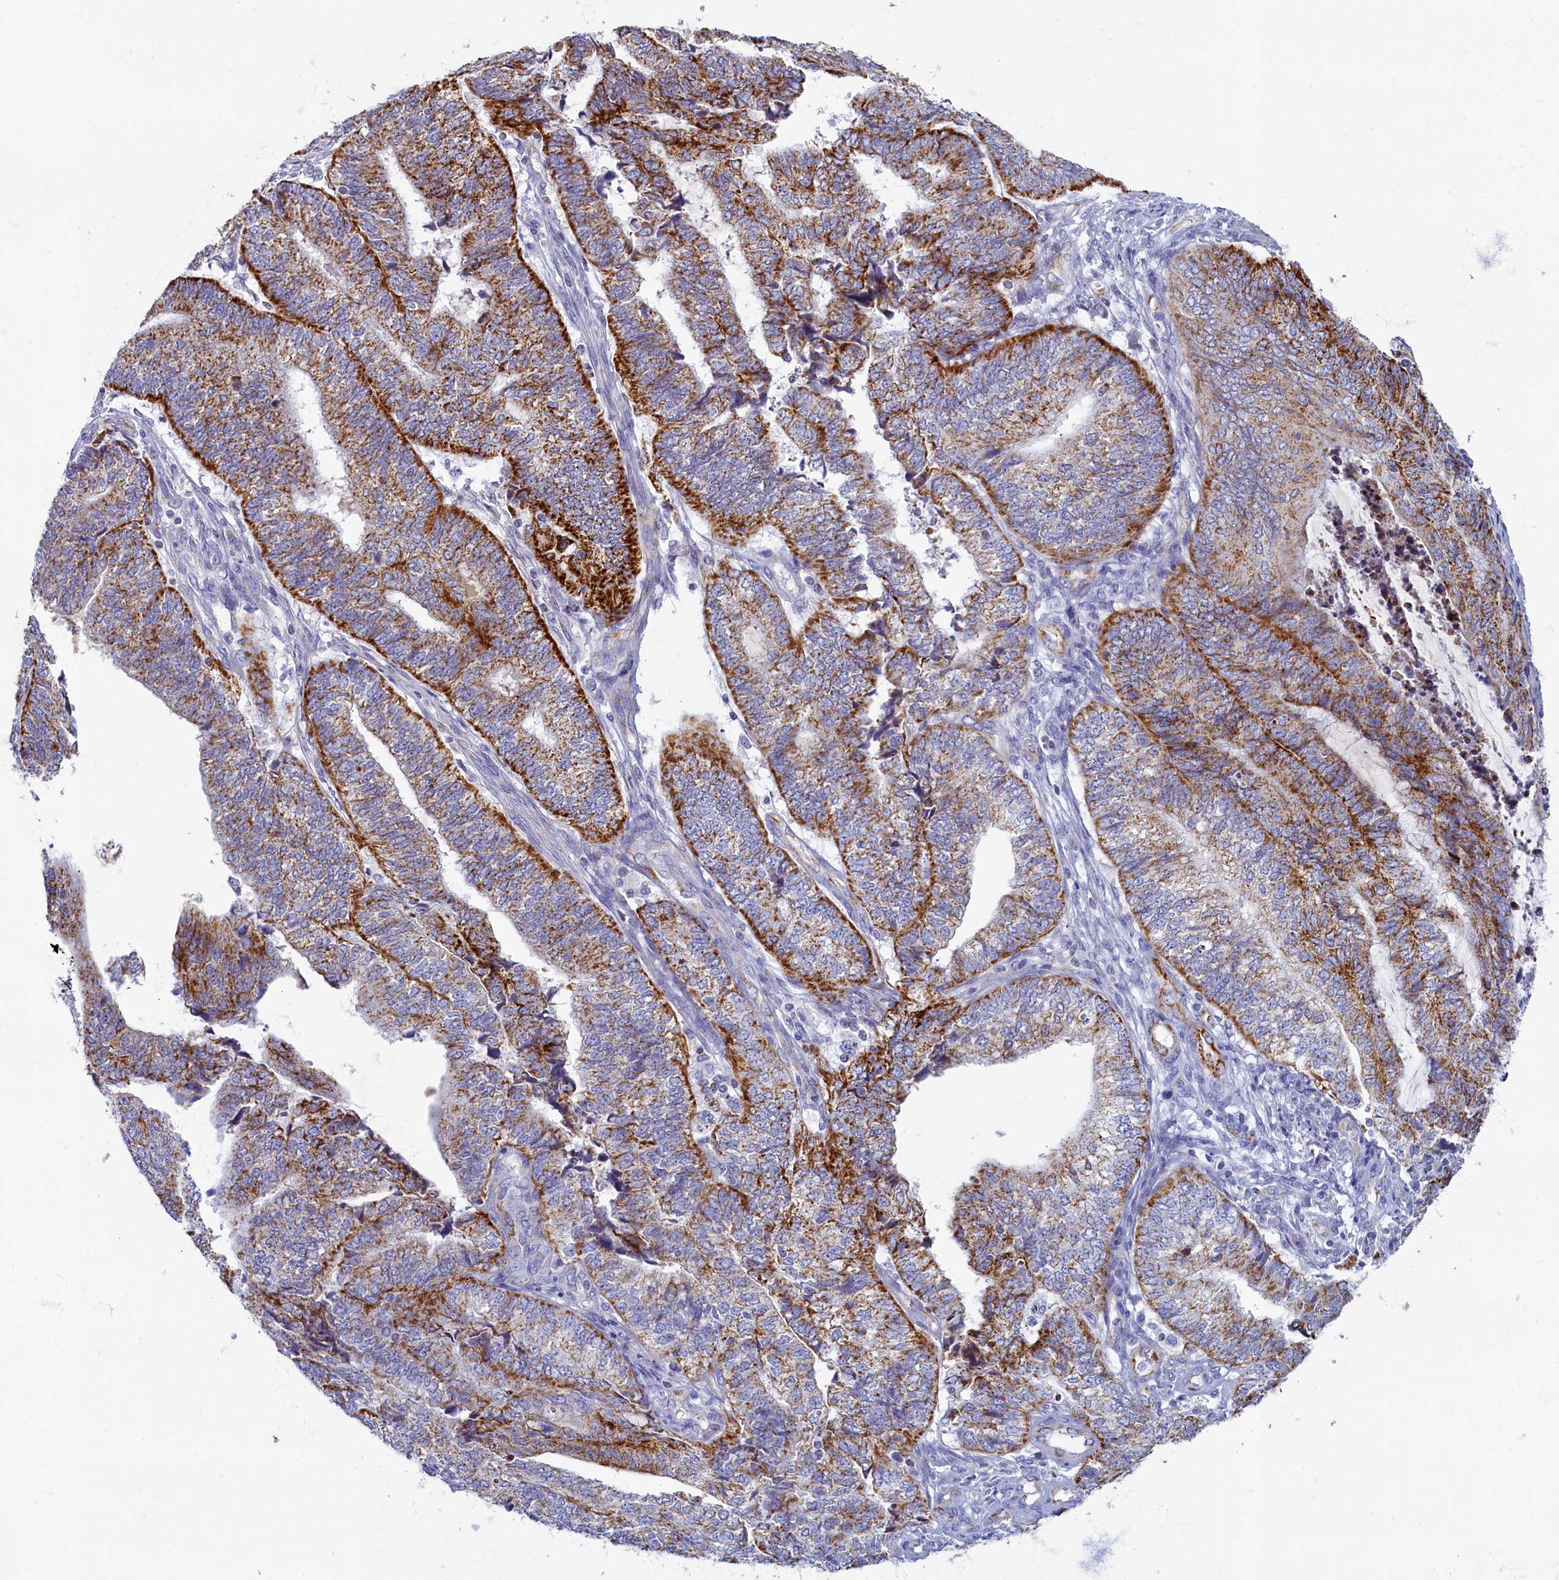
{"staining": {"intensity": "strong", "quantity": ">75%", "location": "cytoplasmic/membranous"}, "tissue": "endometrial cancer", "cell_type": "Tumor cells", "image_type": "cancer", "snomed": [{"axis": "morphology", "description": "Adenocarcinoma, NOS"}, {"axis": "topography", "description": "Uterus"}, {"axis": "topography", "description": "Endometrium"}], "caption": "Immunohistochemistry histopathology image of human endometrial cancer (adenocarcinoma) stained for a protein (brown), which shows high levels of strong cytoplasmic/membranous staining in about >75% of tumor cells.", "gene": "OCIAD2", "patient": {"sex": "female", "age": 70}}